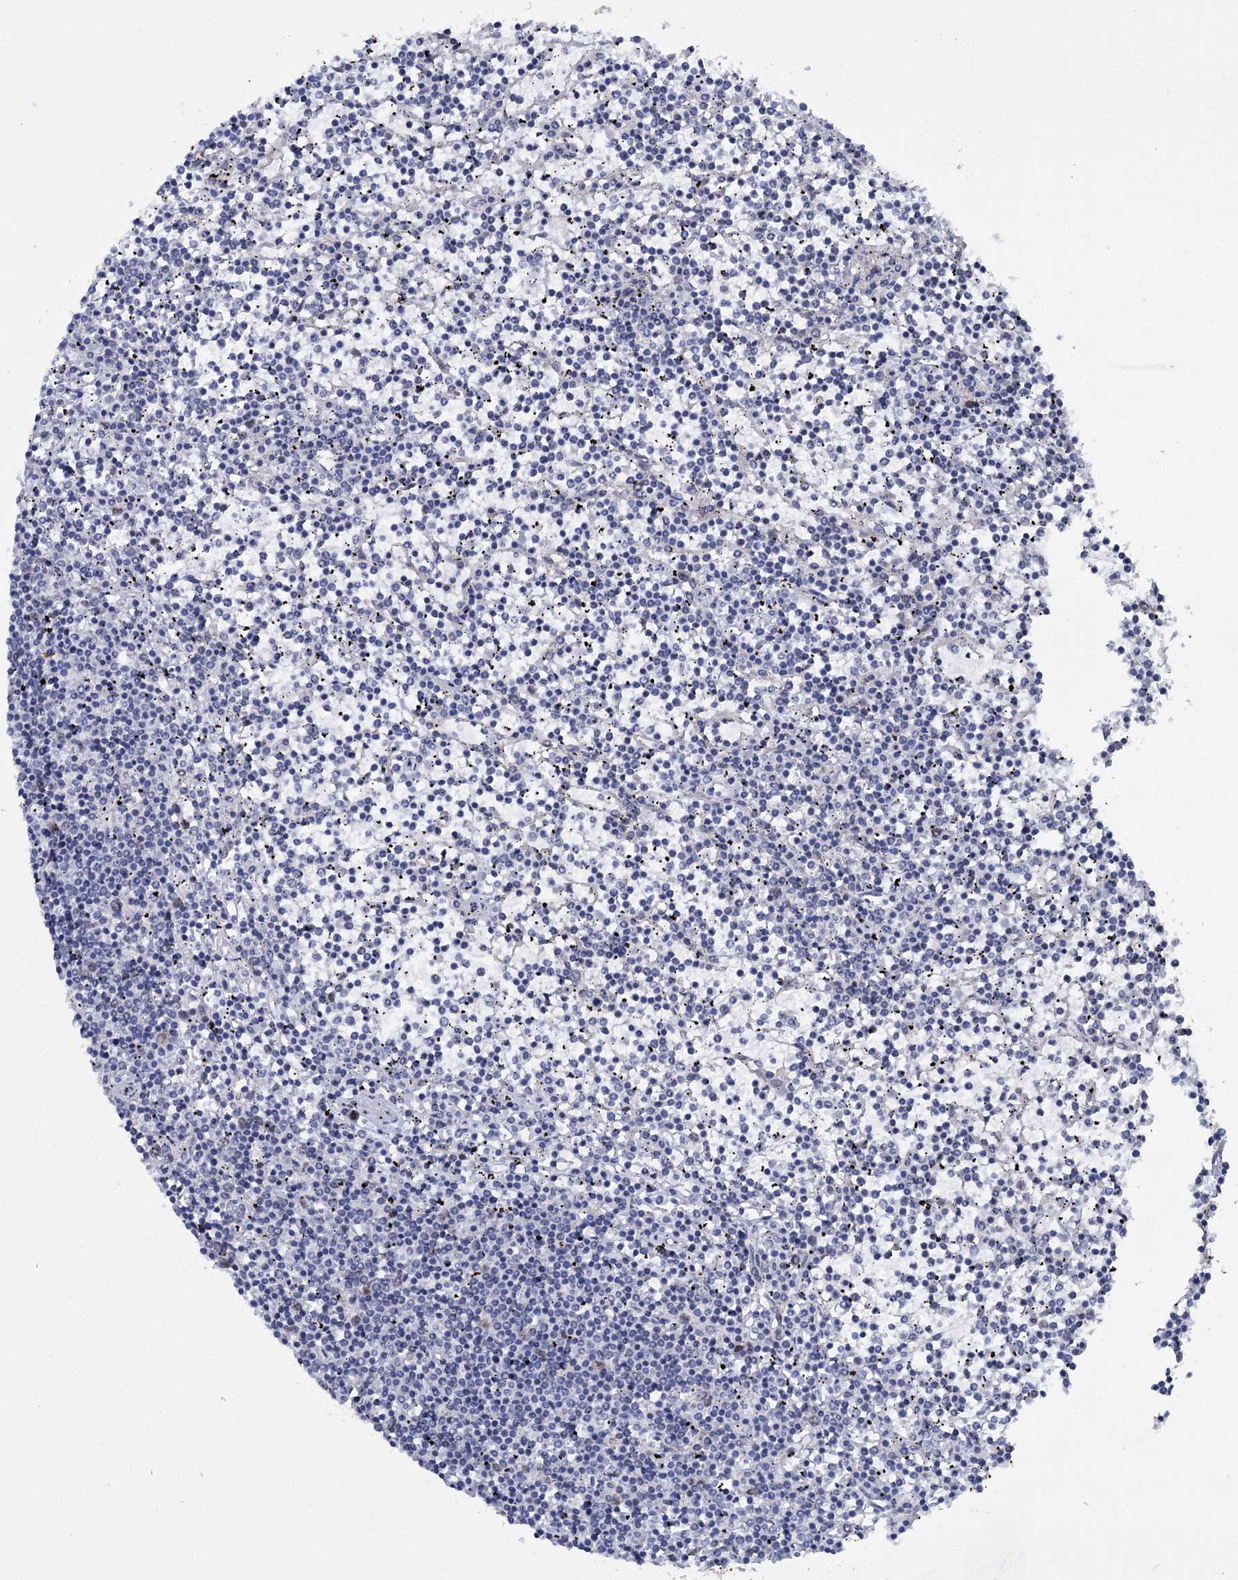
{"staining": {"intensity": "negative", "quantity": "none", "location": "none"}, "tissue": "lymphoma", "cell_type": "Tumor cells", "image_type": "cancer", "snomed": [{"axis": "morphology", "description": "Malignant lymphoma, non-Hodgkin's type, Low grade"}, {"axis": "topography", "description": "Spleen"}], "caption": "This is an IHC photomicrograph of lymphoma. There is no expression in tumor cells.", "gene": "FAM111B", "patient": {"sex": "female", "age": 19}}